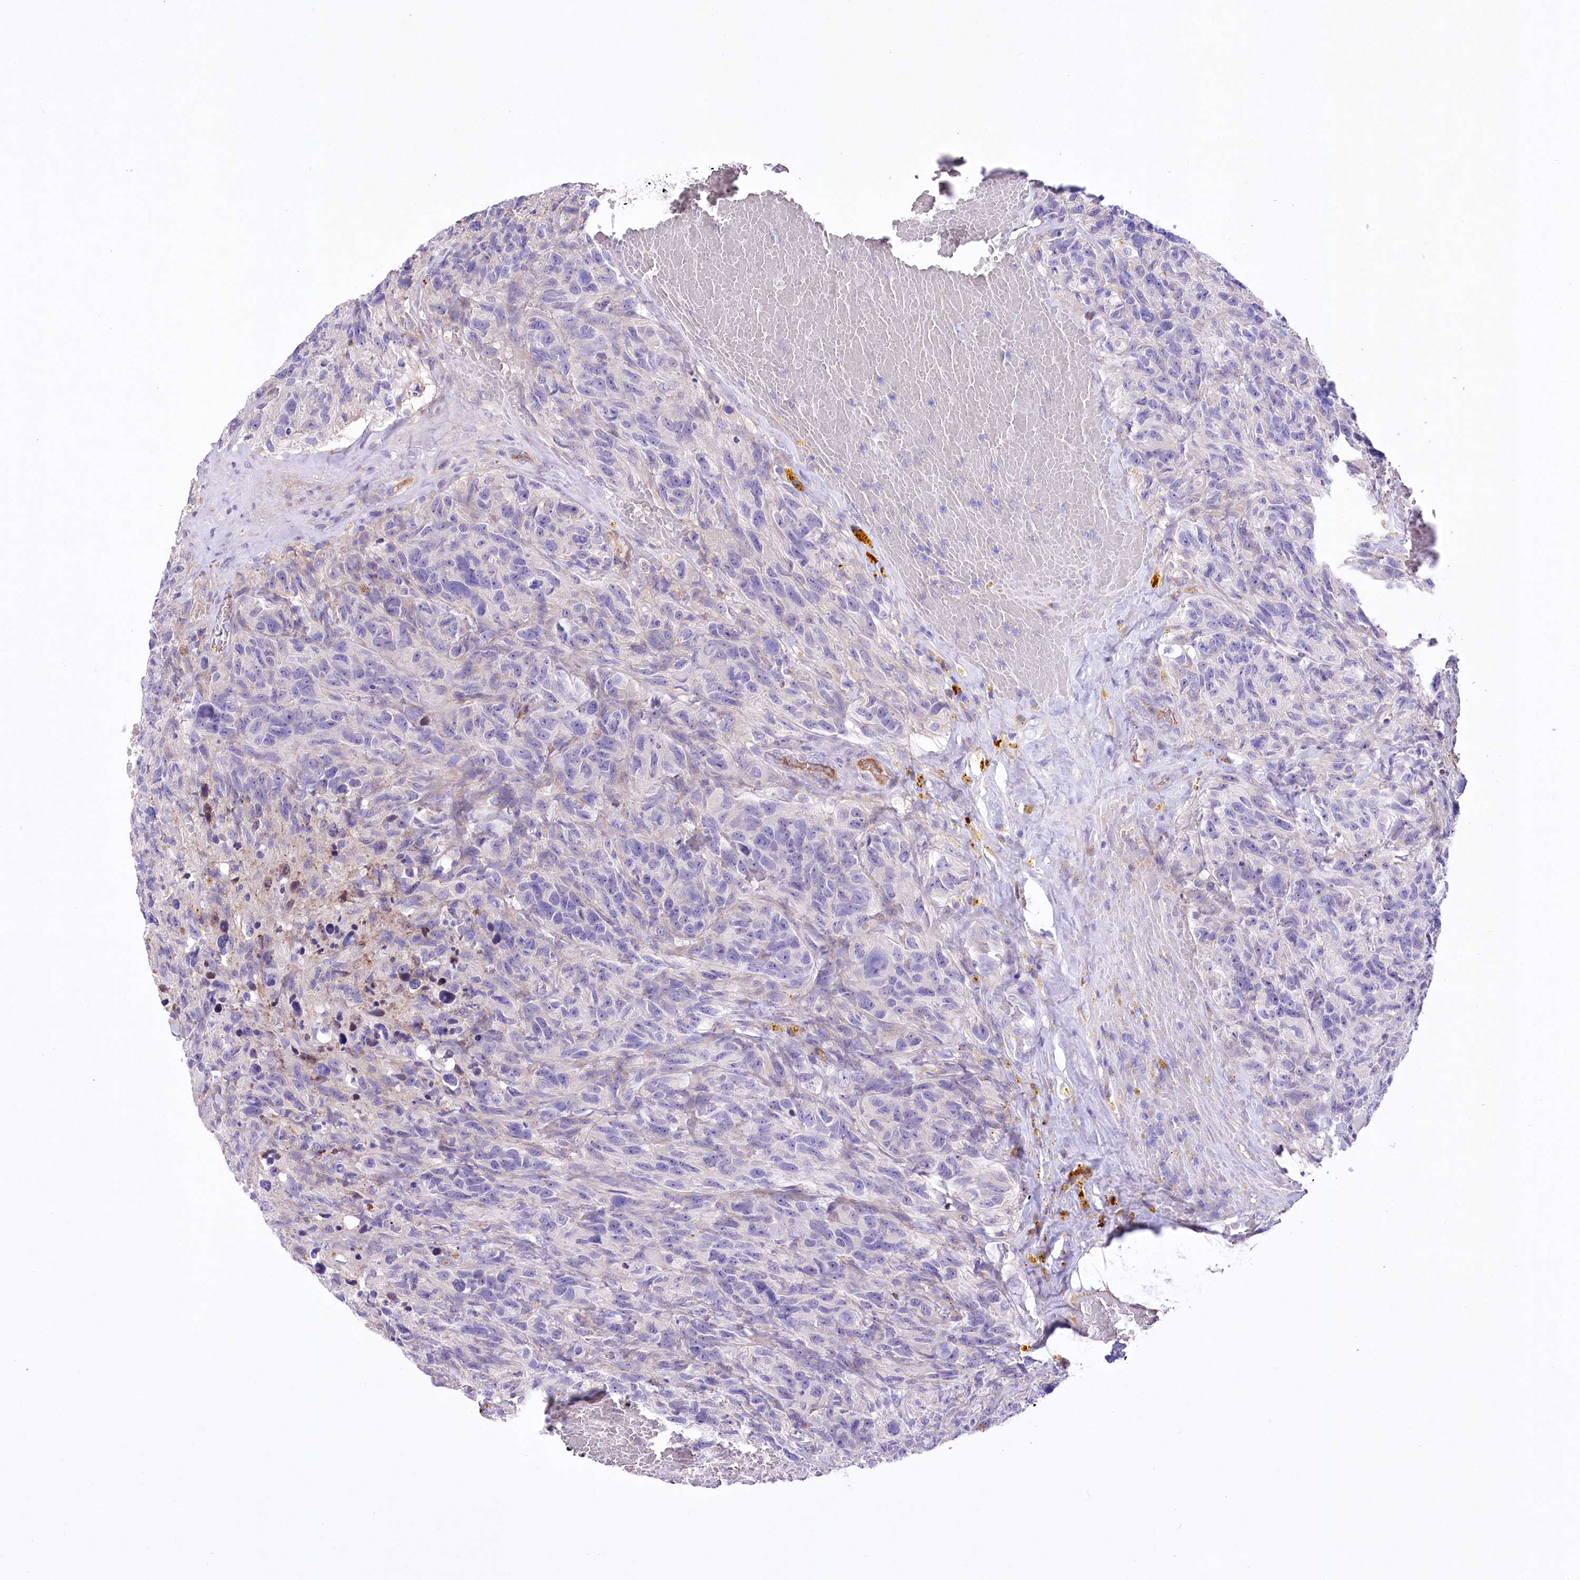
{"staining": {"intensity": "negative", "quantity": "none", "location": "none"}, "tissue": "glioma", "cell_type": "Tumor cells", "image_type": "cancer", "snomed": [{"axis": "morphology", "description": "Glioma, malignant, High grade"}, {"axis": "topography", "description": "Brain"}], "caption": "IHC of high-grade glioma (malignant) exhibits no positivity in tumor cells.", "gene": "CEP164", "patient": {"sex": "male", "age": 69}}